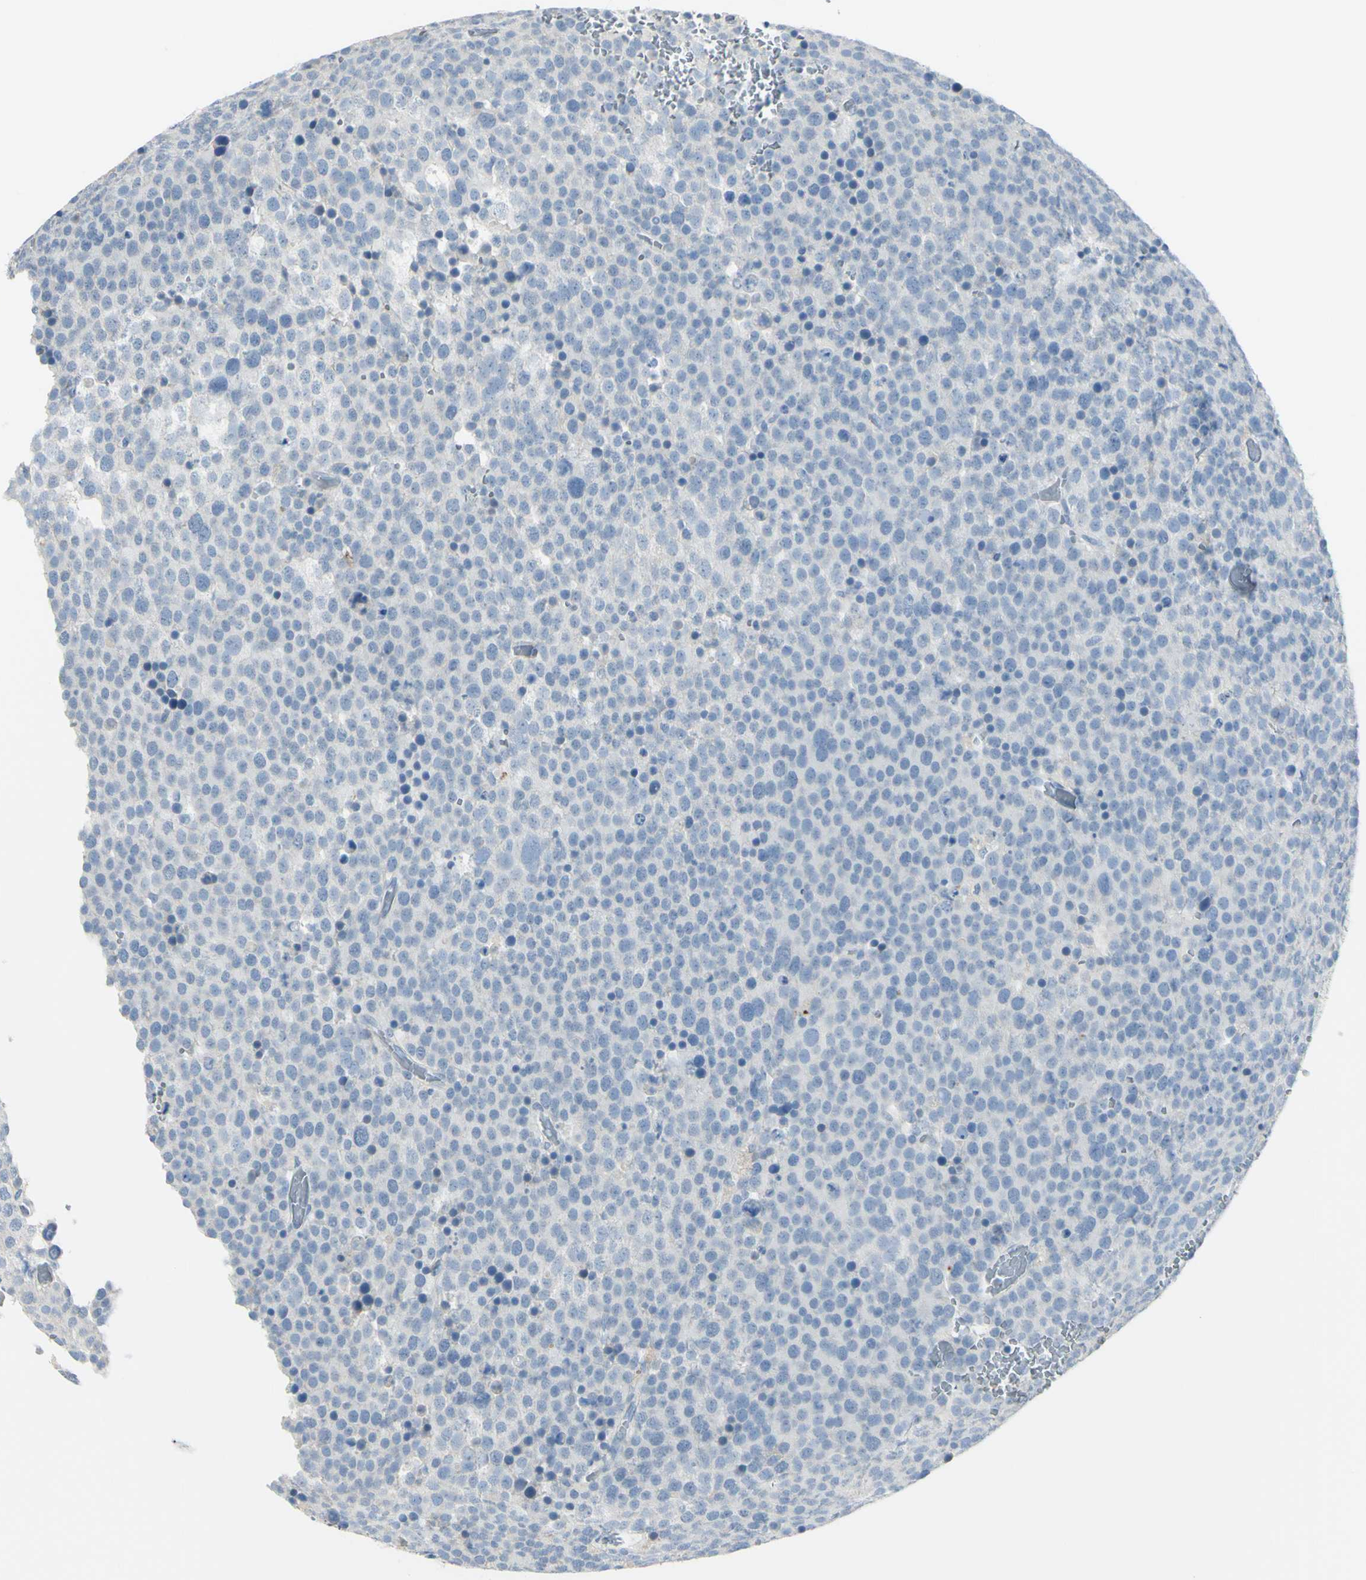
{"staining": {"intensity": "negative", "quantity": "none", "location": "none"}, "tissue": "testis cancer", "cell_type": "Tumor cells", "image_type": "cancer", "snomed": [{"axis": "morphology", "description": "Seminoma, NOS"}, {"axis": "topography", "description": "Testis"}], "caption": "Immunohistochemical staining of human testis cancer displays no significant positivity in tumor cells.", "gene": "ZNF557", "patient": {"sex": "male", "age": 71}}